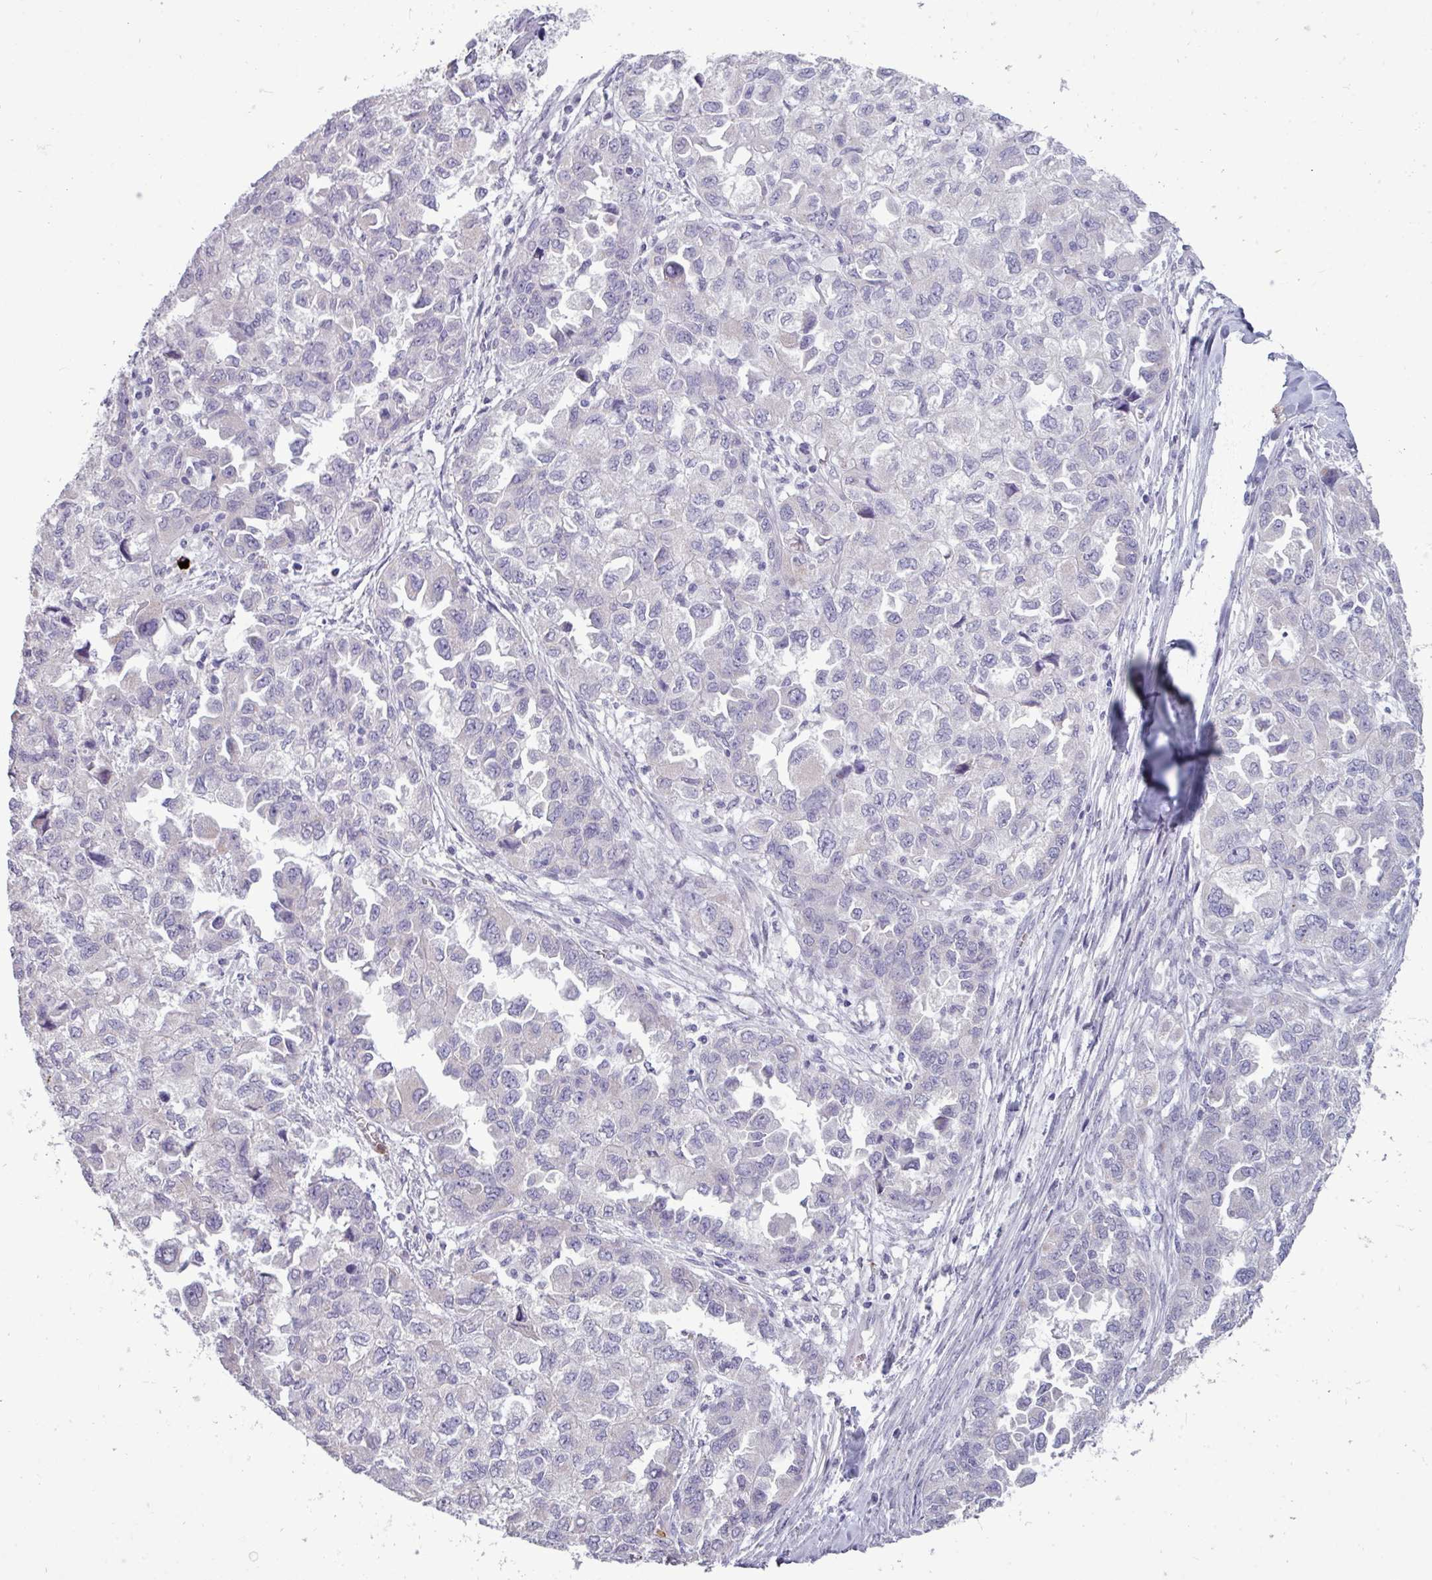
{"staining": {"intensity": "negative", "quantity": "none", "location": "none"}, "tissue": "ovarian cancer", "cell_type": "Tumor cells", "image_type": "cancer", "snomed": [{"axis": "morphology", "description": "Cystadenocarcinoma, serous, NOS"}, {"axis": "topography", "description": "Ovary"}], "caption": "Immunohistochemistry of serous cystadenocarcinoma (ovarian) displays no staining in tumor cells.", "gene": "TRIM39", "patient": {"sex": "female", "age": 84}}